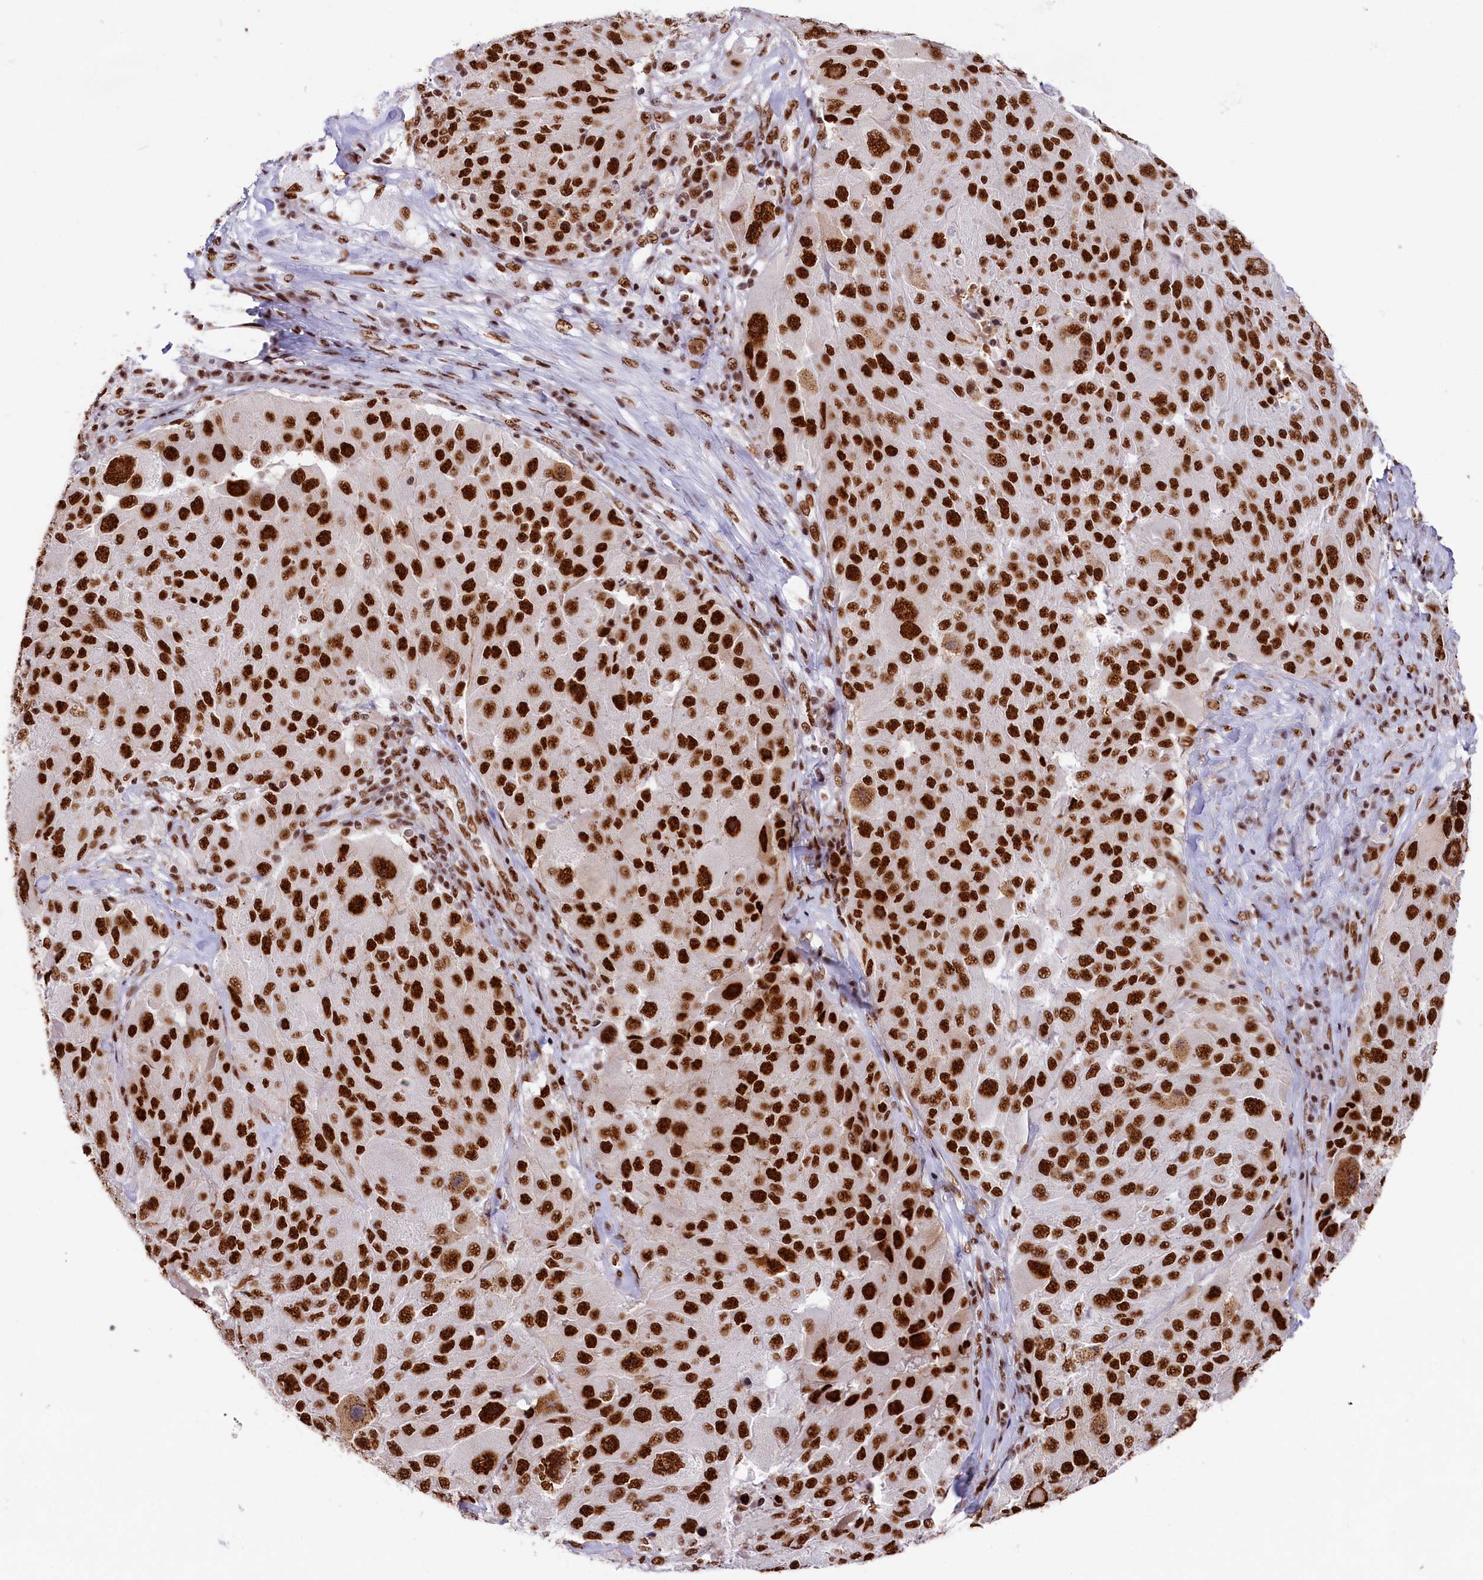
{"staining": {"intensity": "strong", "quantity": ">75%", "location": "nuclear"}, "tissue": "melanoma", "cell_type": "Tumor cells", "image_type": "cancer", "snomed": [{"axis": "morphology", "description": "Malignant melanoma, Metastatic site"}, {"axis": "topography", "description": "Lymph node"}], "caption": "Immunohistochemistry photomicrograph of human melanoma stained for a protein (brown), which displays high levels of strong nuclear expression in approximately >75% of tumor cells.", "gene": "SNRNP70", "patient": {"sex": "male", "age": 62}}